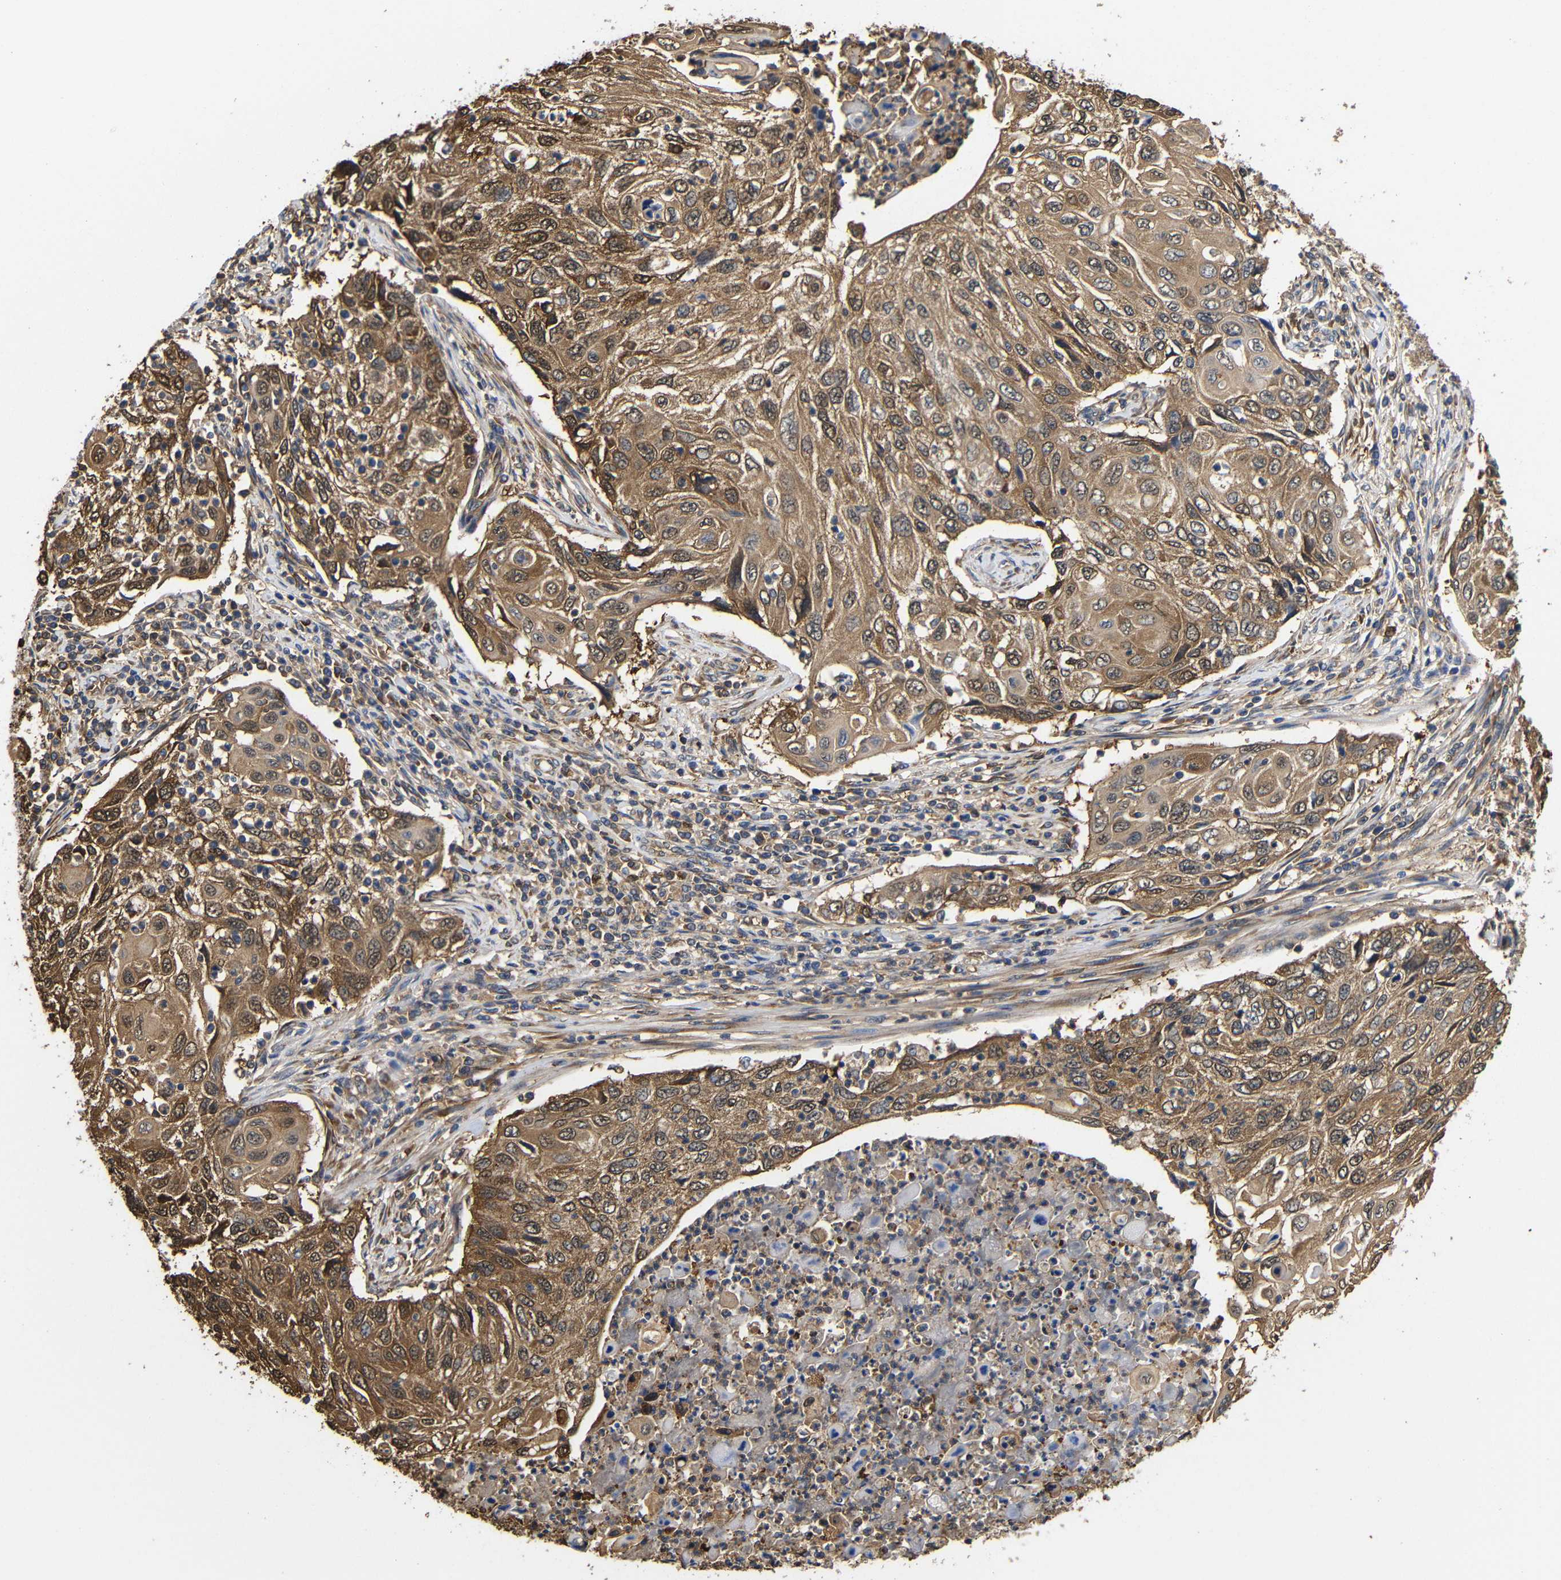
{"staining": {"intensity": "moderate", "quantity": ">75%", "location": "cytoplasmic/membranous"}, "tissue": "cervical cancer", "cell_type": "Tumor cells", "image_type": "cancer", "snomed": [{"axis": "morphology", "description": "Squamous cell carcinoma, NOS"}, {"axis": "topography", "description": "Cervix"}], "caption": "Brown immunohistochemical staining in human squamous cell carcinoma (cervical) shows moderate cytoplasmic/membranous positivity in approximately >75% of tumor cells.", "gene": "LRRCC1", "patient": {"sex": "female", "age": 70}}